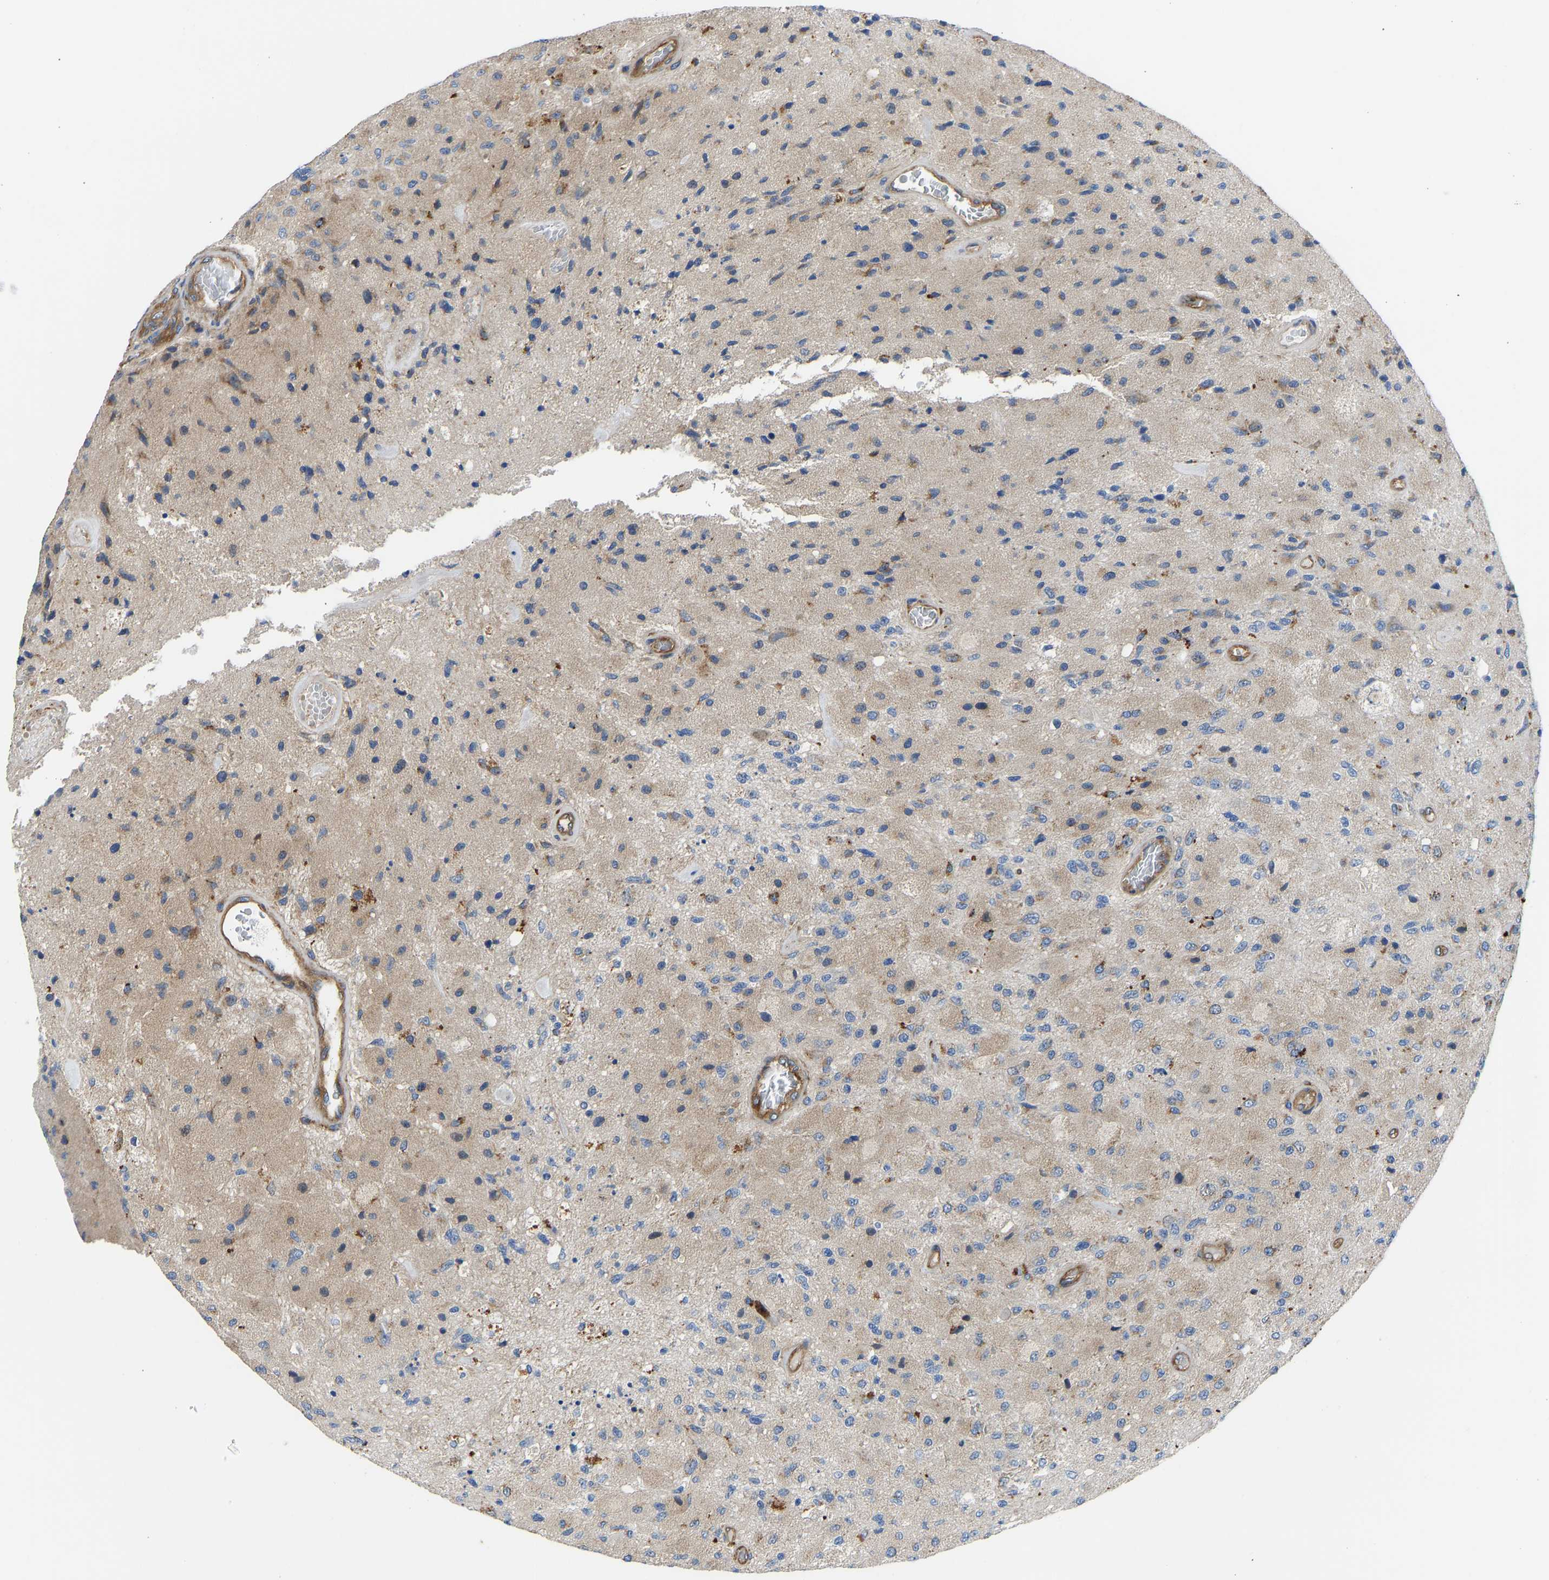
{"staining": {"intensity": "moderate", "quantity": "25%-75%", "location": "cytoplasmic/membranous"}, "tissue": "glioma", "cell_type": "Tumor cells", "image_type": "cancer", "snomed": [{"axis": "morphology", "description": "Normal tissue, NOS"}, {"axis": "morphology", "description": "Glioma, malignant, High grade"}, {"axis": "topography", "description": "Cerebral cortex"}], "caption": "Malignant glioma (high-grade) stained for a protein (brown) displays moderate cytoplasmic/membranous positive staining in about 25%-75% of tumor cells.", "gene": "MYO1C", "patient": {"sex": "male", "age": 77}}